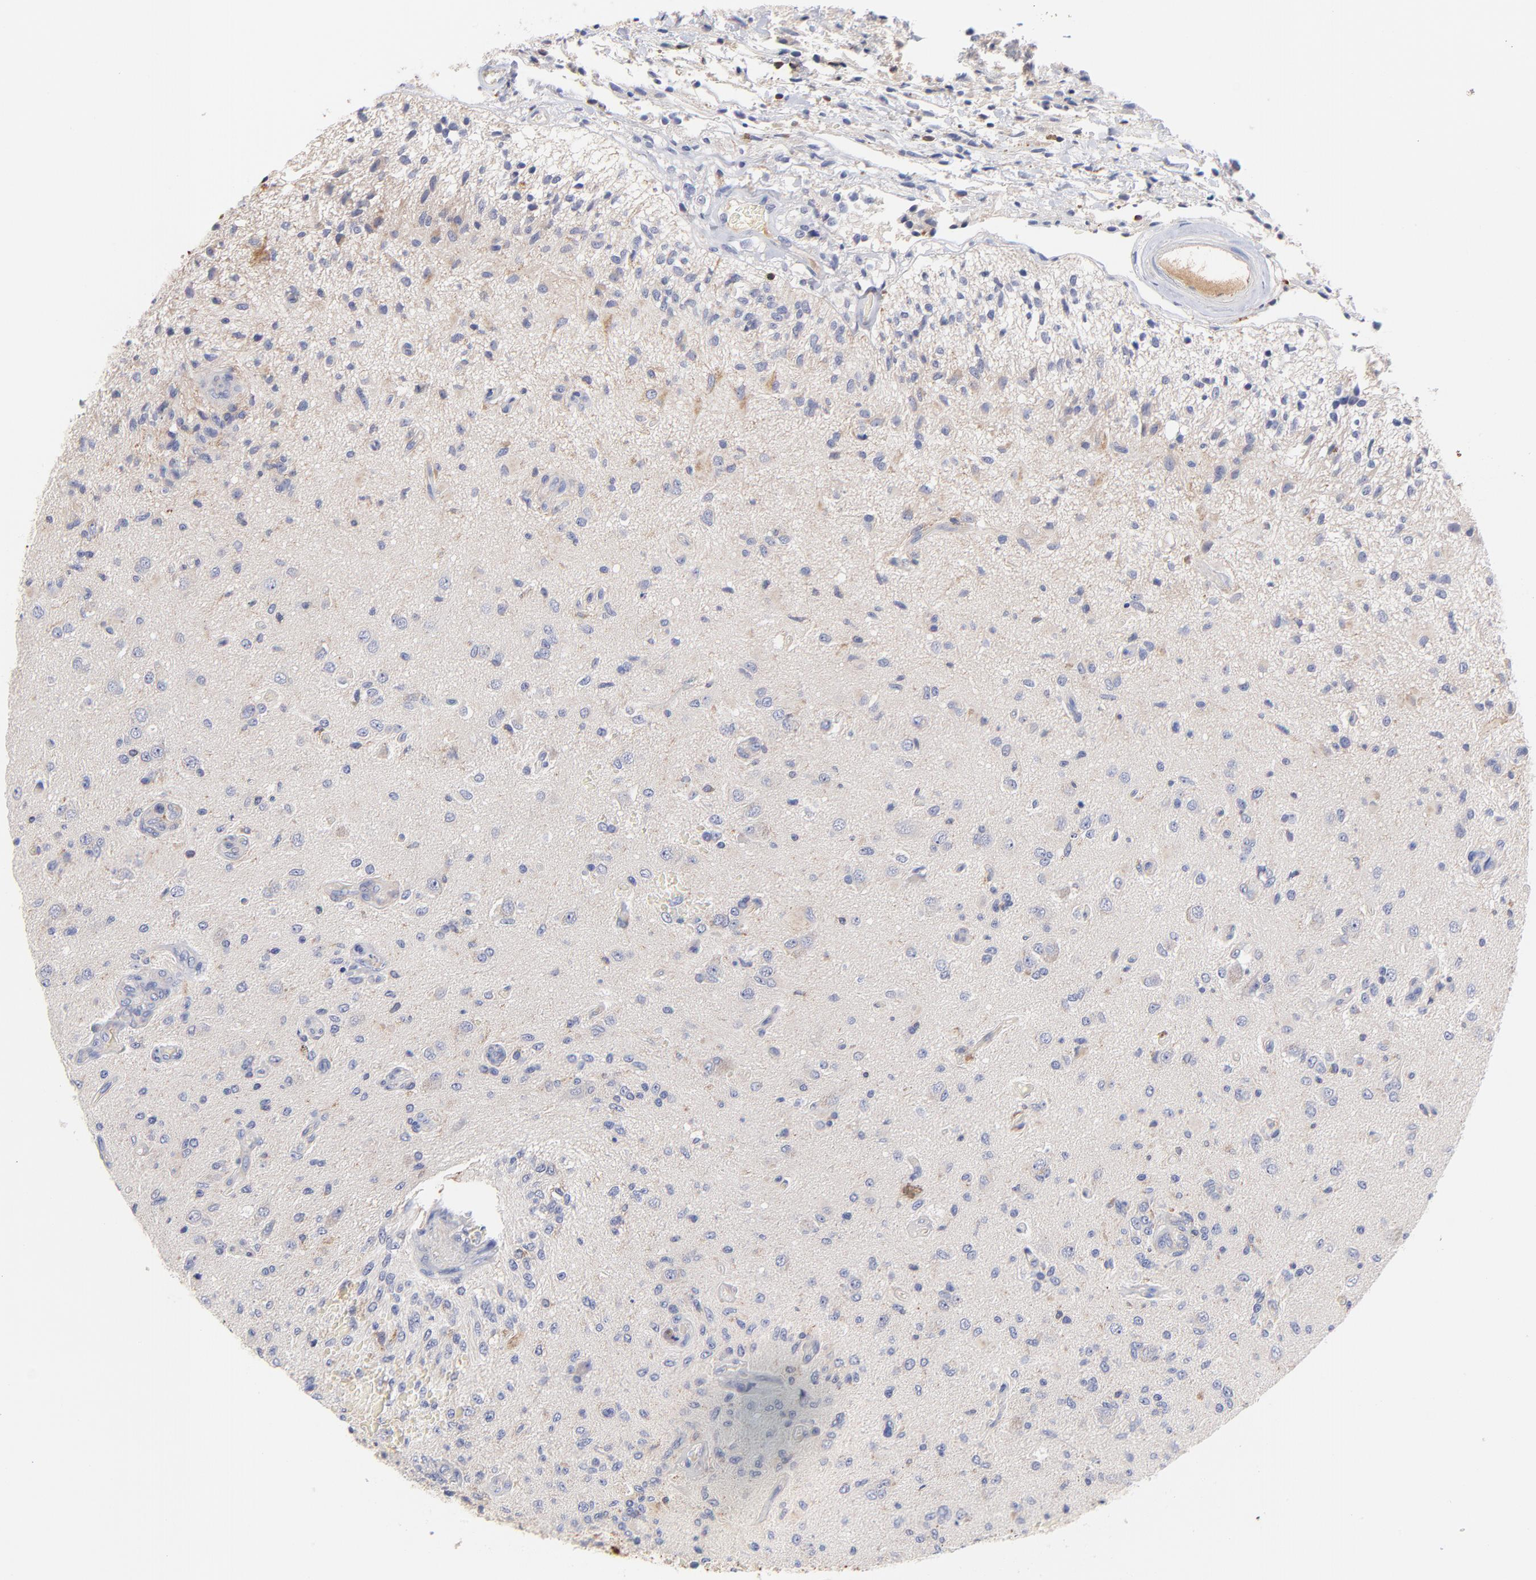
{"staining": {"intensity": "weak", "quantity": "<25%", "location": "cytoplasmic/membranous"}, "tissue": "glioma", "cell_type": "Tumor cells", "image_type": "cancer", "snomed": [{"axis": "morphology", "description": "Normal tissue, NOS"}, {"axis": "morphology", "description": "Glioma, malignant, High grade"}, {"axis": "topography", "description": "Cerebral cortex"}], "caption": "A high-resolution histopathology image shows immunohistochemistry staining of high-grade glioma (malignant), which demonstrates no significant expression in tumor cells.", "gene": "KREMEN2", "patient": {"sex": "male", "age": 77}}